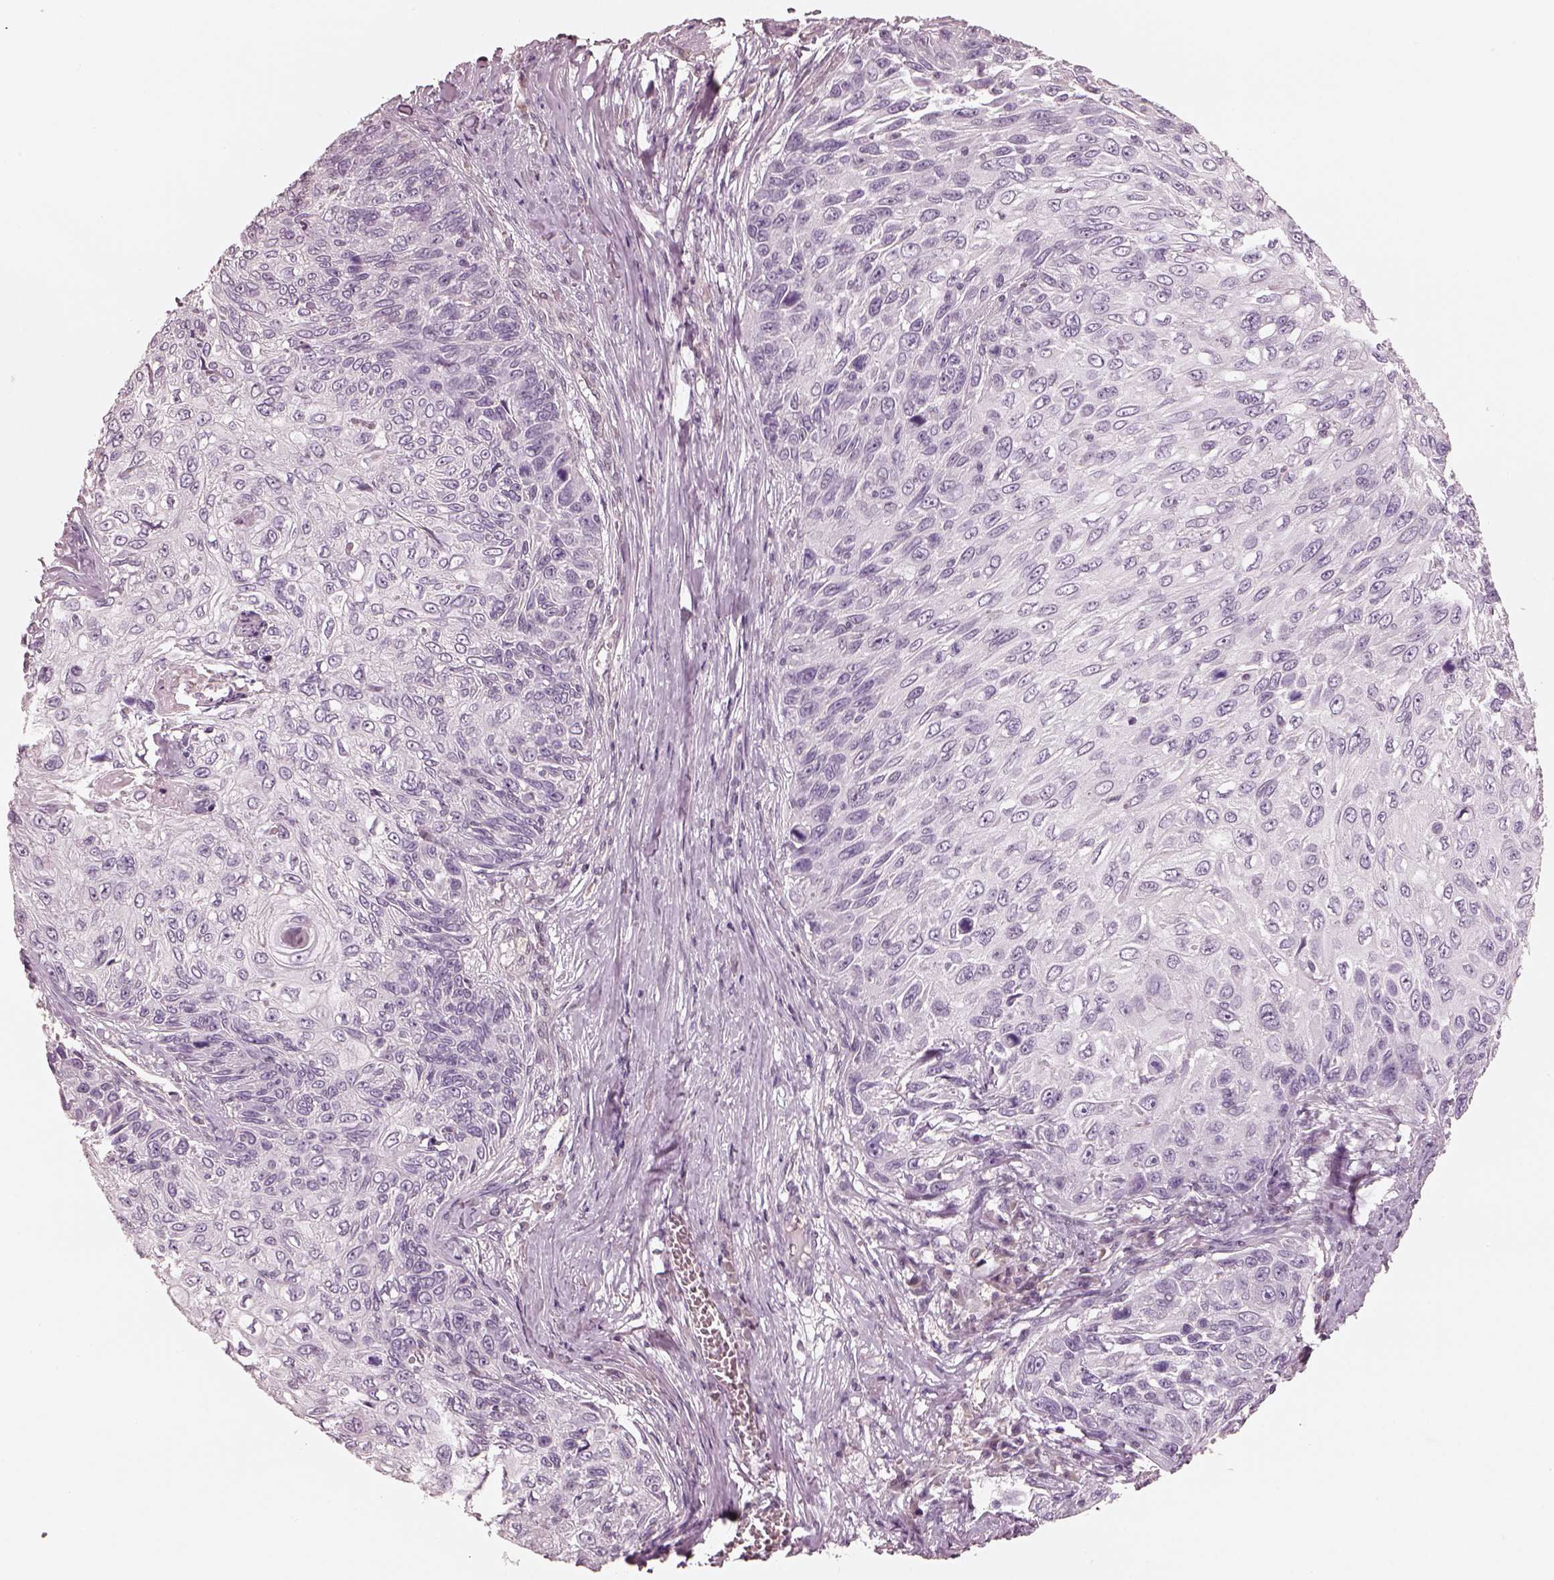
{"staining": {"intensity": "negative", "quantity": "none", "location": "none"}, "tissue": "skin cancer", "cell_type": "Tumor cells", "image_type": "cancer", "snomed": [{"axis": "morphology", "description": "Squamous cell carcinoma, NOS"}, {"axis": "topography", "description": "Skin"}], "caption": "A high-resolution micrograph shows immunohistochemistry (IHC) staining of skin cancer (squamous cell carcinoma), which exhibits no significant staining in tumor cells.", "gene": "EGR4", "patient": {"sex": "male", "age": 92}}